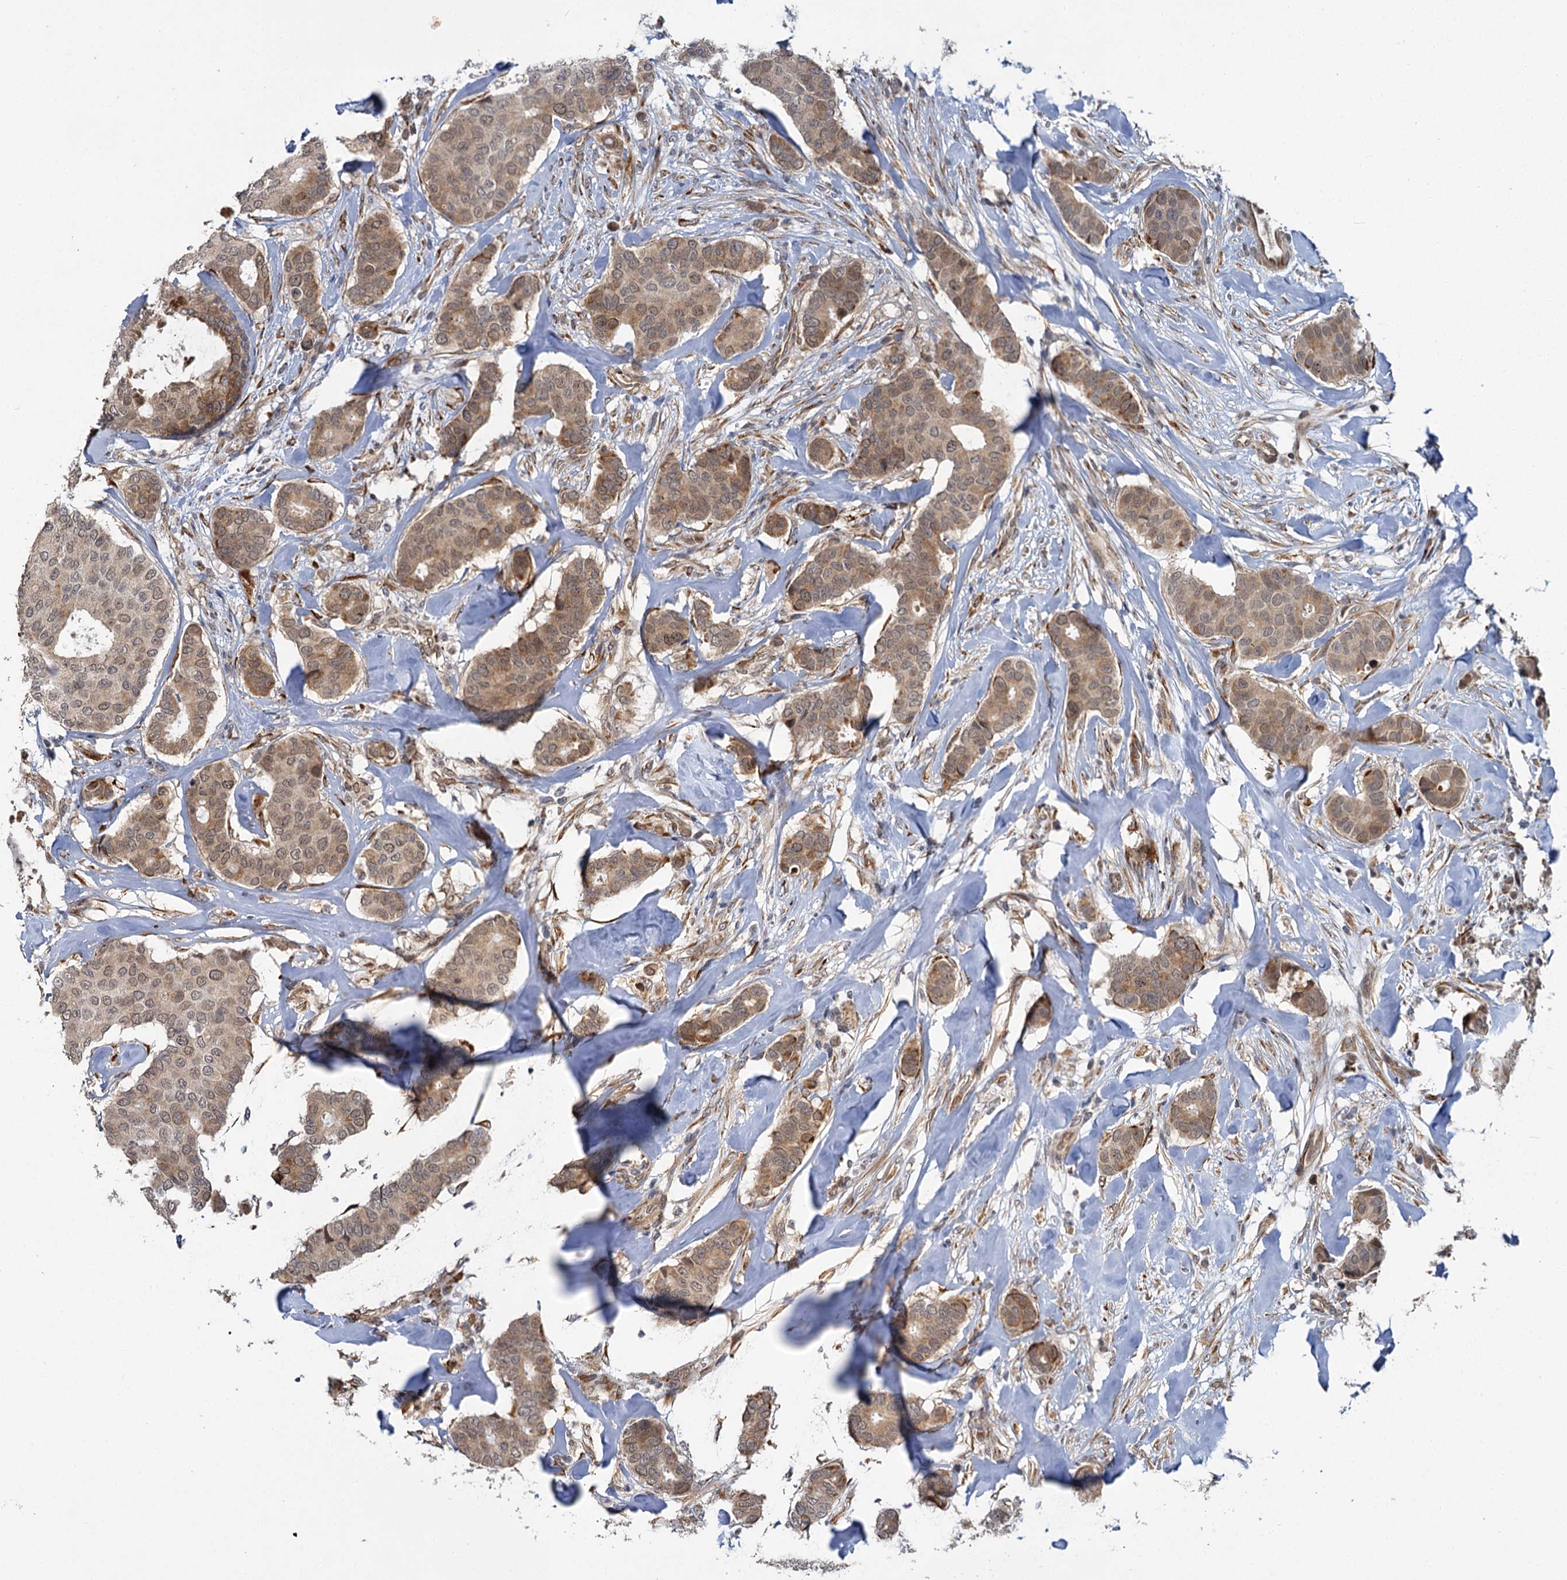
{"staining": {"intensity": "moderate", "quantity": ">75%", "location": "cytoplasmic/membranous,nuclear"}, "tissue": "breast cancer", "cell_type": "Tumor cells", "image_type": "cancer", "snomed": [{"axis": "morphology", "description": "Duct carcinoma"}, {"axis": "topography", "description": "Breast"}], "caption": "Immunohistochemistry (IHC) (DAB) staining of breast cancer shows moderate cytoplasmic/membranous and nuclear protein expression in about >75% of tumor cells.", "gene": "APBA2", "patient": {"sex": "female", "age": 75}}